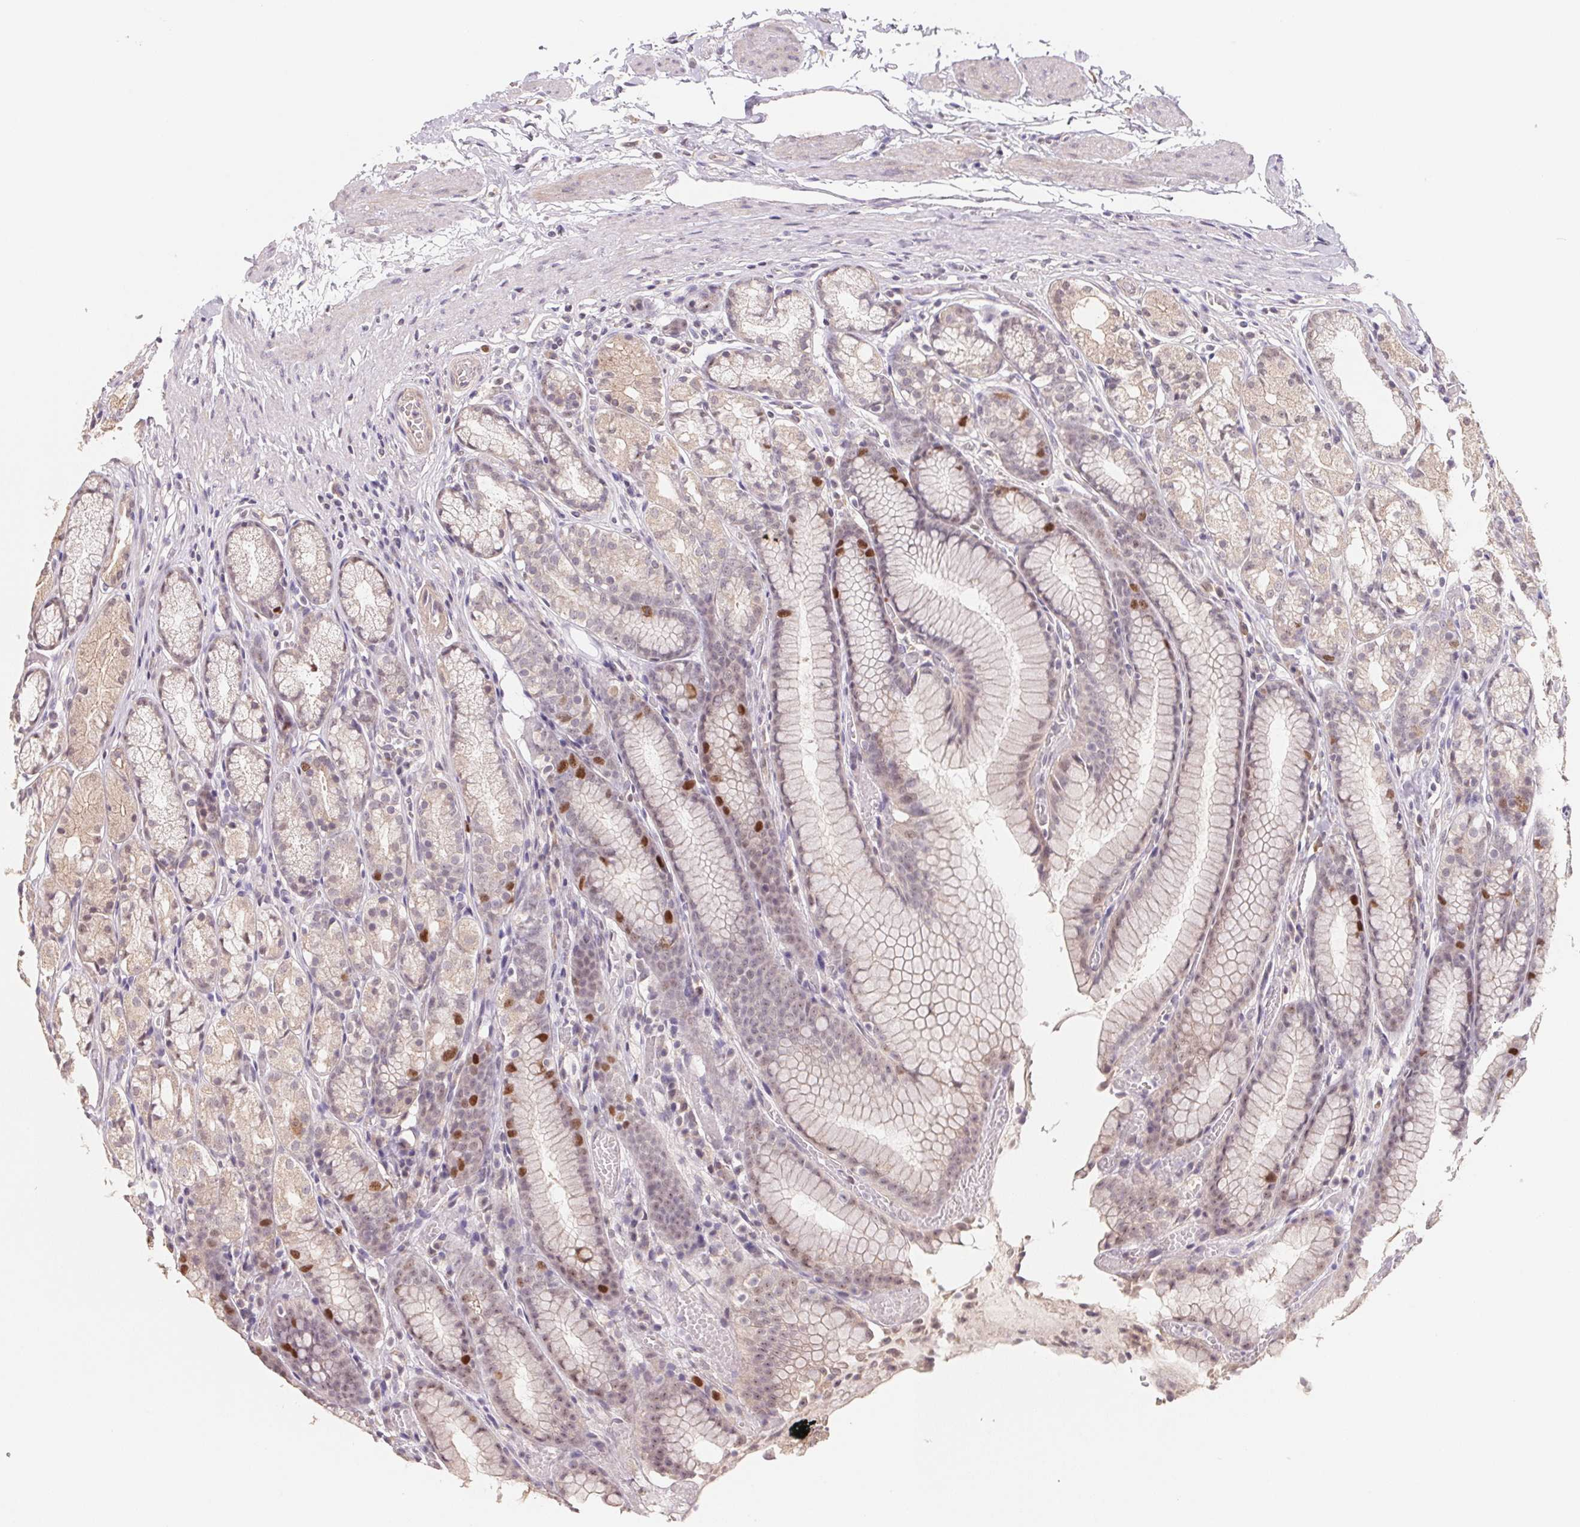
{"staining": {"intensity": "moderate", "quantity": "<25%", "location": "cytoplasmic/membranous,nuclear"}, "tissue": "stomach", "cell_type": "Glandular cells", "image_type": "normal", "snomed": [{"axis": "morphology", "description": "Normal tissue, NOS"}, {"axis": "topography", "description": "Stomach"}], "caption": "Protein staining displays moderate cytoplasmic/membranous,nuclear positivity in about <25% of glandular cells in normal stomach. (Brightfield microscopy of DAB IHC at high magnification).", "gene": "KIFC1", "patient": {"sex": "male", "age": 70}}